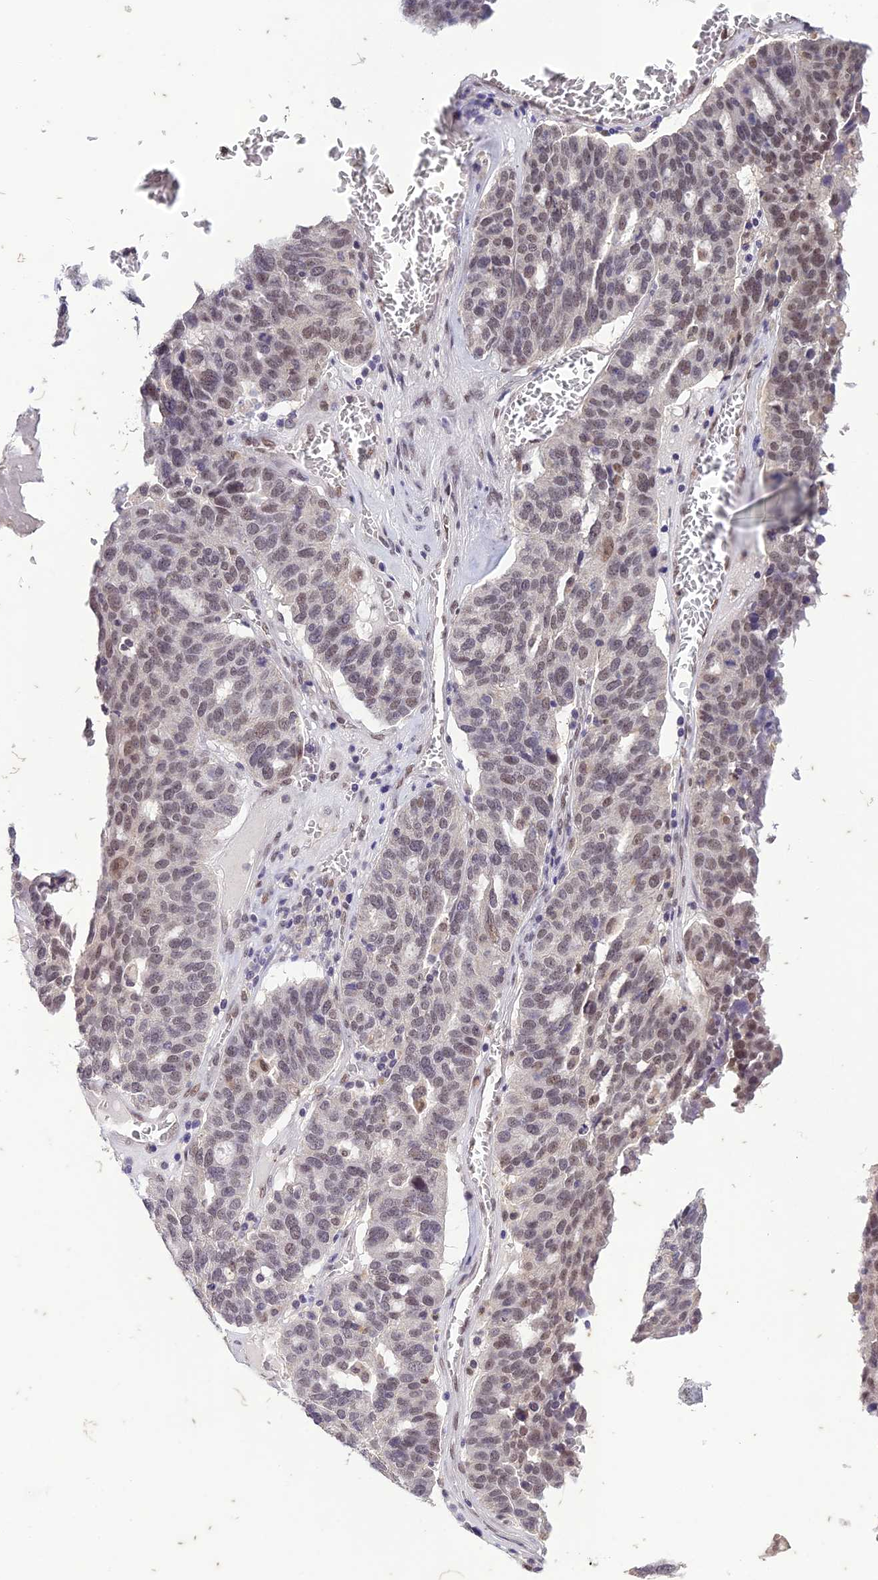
{"staining": {"intensity": "weak", "quantity": "<25%", "location": "nuclear"}, "tissue": "ovarian cancer", "cell_type": "Tumor cells", "image_type": "cancer", "snomed": [{"axis": "morphology", "description": "Cystadenocarcinoma, serous, NOS"}, {"axis": "topography", "description": "Ovary"}], "caption": "Immunohistochemistry image of neoplastic tissue: human ovarian cancer stained with DAB demonstrates no significant protein positivity in tumor cells.", "gene": "POP4", "patient": {"sex": "female", "age": 59}}